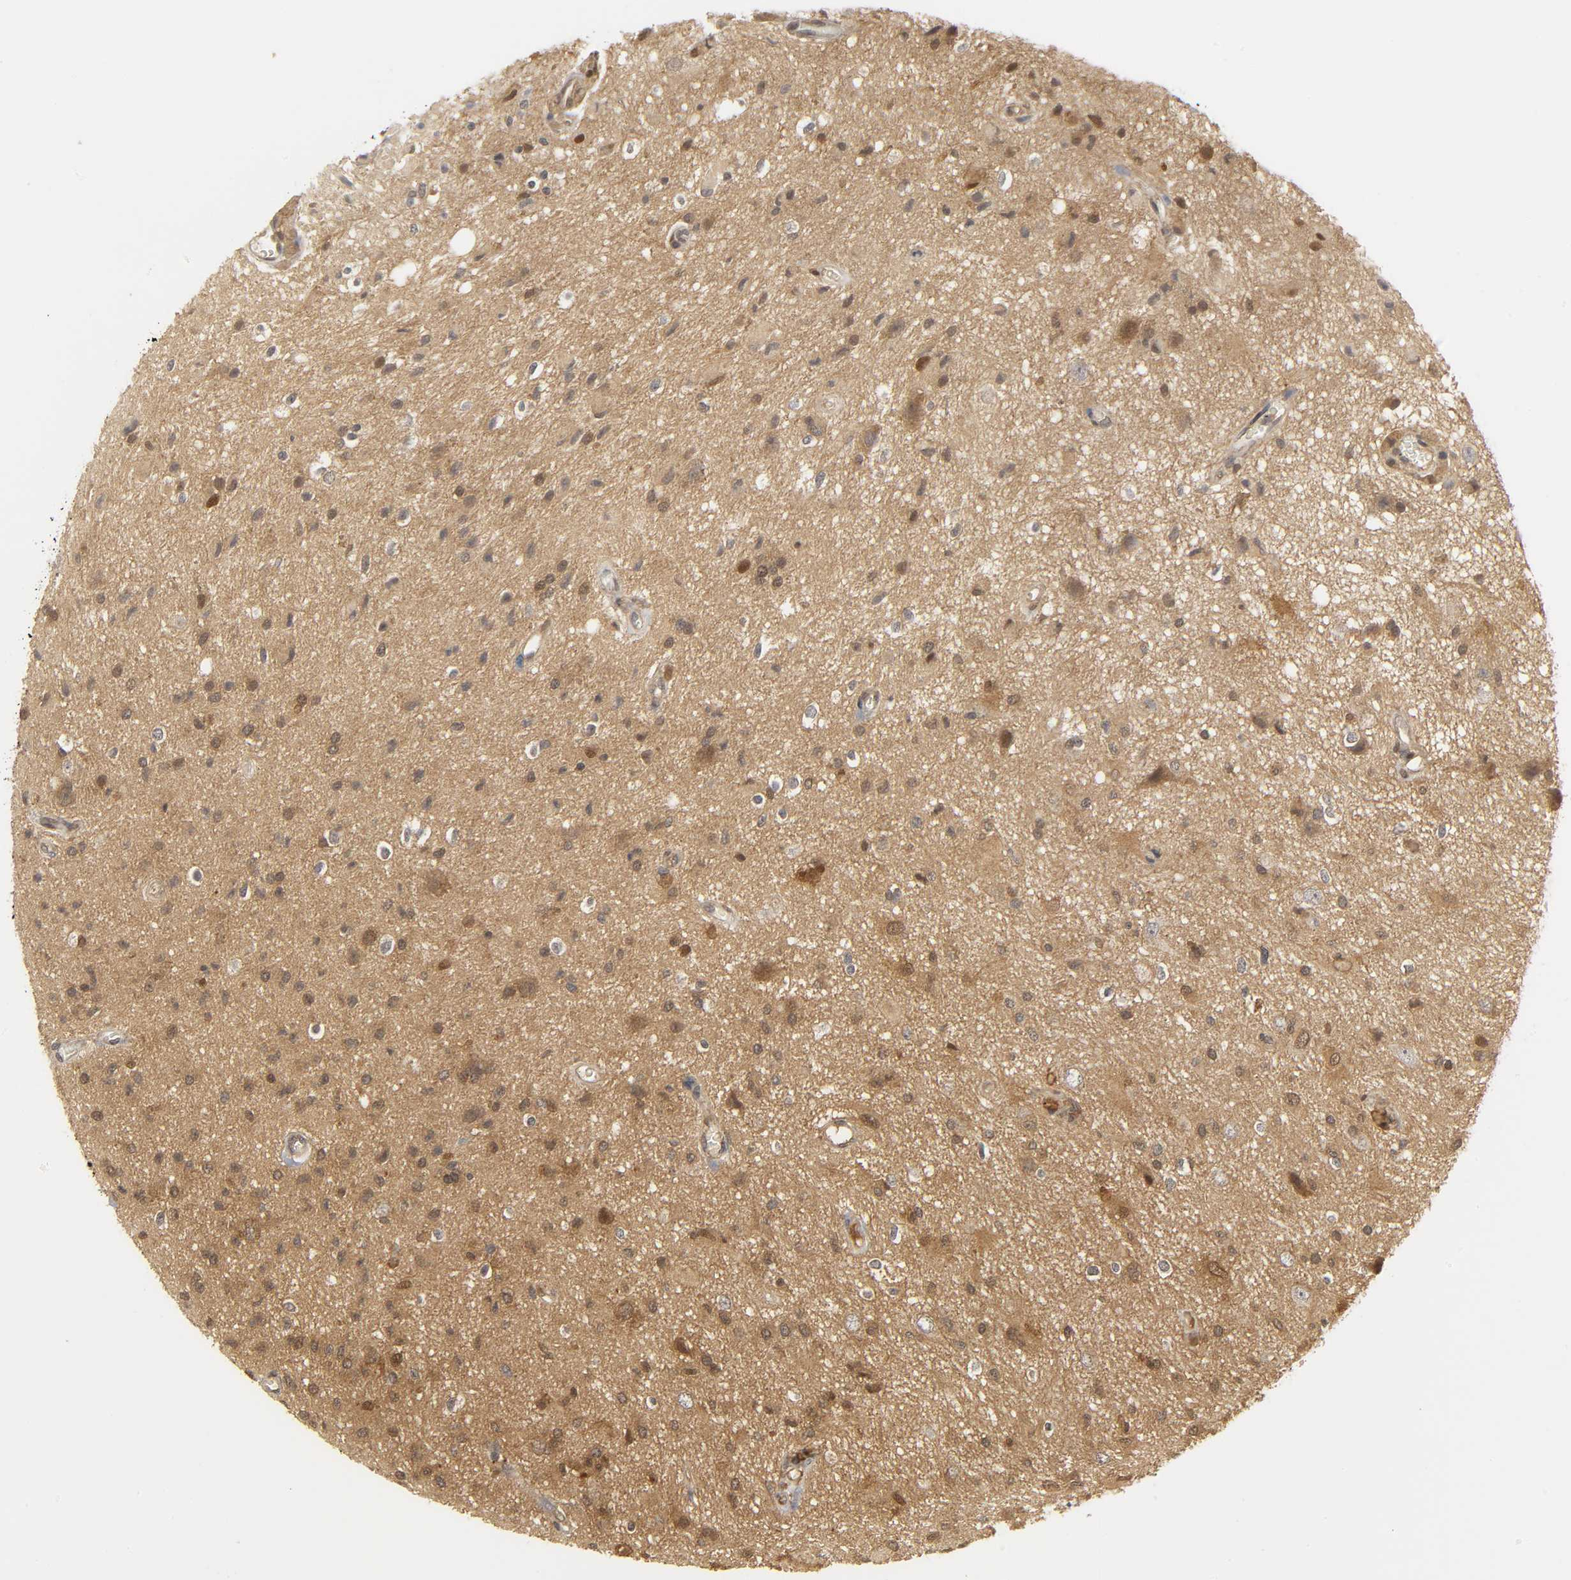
{"staining": {"intensity": "moderate", "quantity": ">75%", "location": "cytoplasmic/membranous"}, "tissue": "glioma", "cell_type": "Tumor cells", "image_type": "cancer", "snomed": [{"axis": "morphology", "description": "Glioma, malignant, High grade"}, {"axis": "topography", "description": "Brain"}], "caption": "Tumor cells demonstrate medium levels of moderate cytoplasmic/membranous staining in about >75% of cells in human glioma.", "gene": "PARK7", "patient": {"sex": "male", "age": 47}}